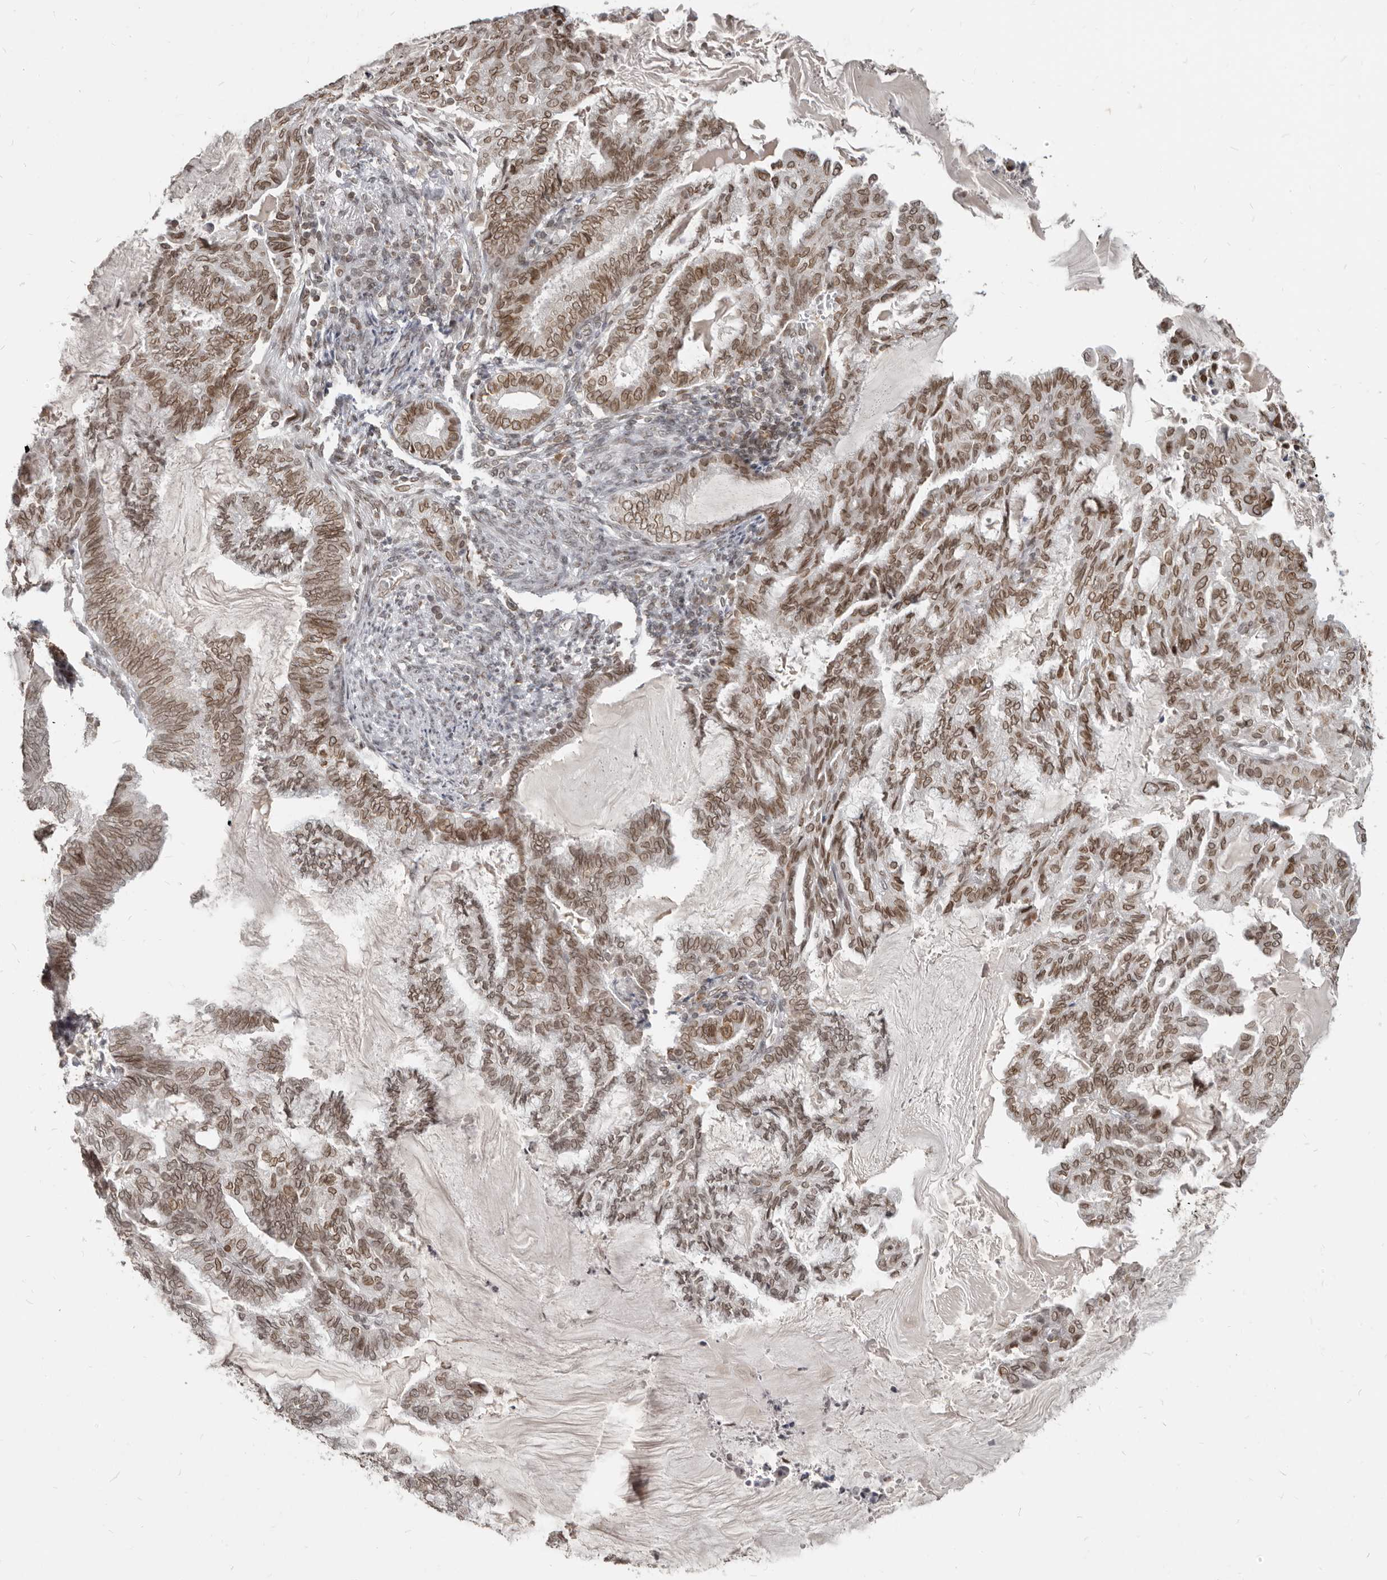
{"staining": {"intensity": "moderate", "quantity": ">75%", "location": "cytoplasmic/membranous,nuclear"}, "tissue": "endometrial cancer", "cell_type": "Tumor cells", "image_type": "cancer", "snomed": [{"axis": "morphology", "description": "Adenocarcinoma, NOS"}, {"axis": "topography", "description": "Endometrium"}], "caption": "Moderate cytoplasmic/membranous and nuclear expression is seen in about >75% of tumor cells in endometrial cancer.", "gene": "NUP153", "patient": {"sex": "female", "age": 86}}